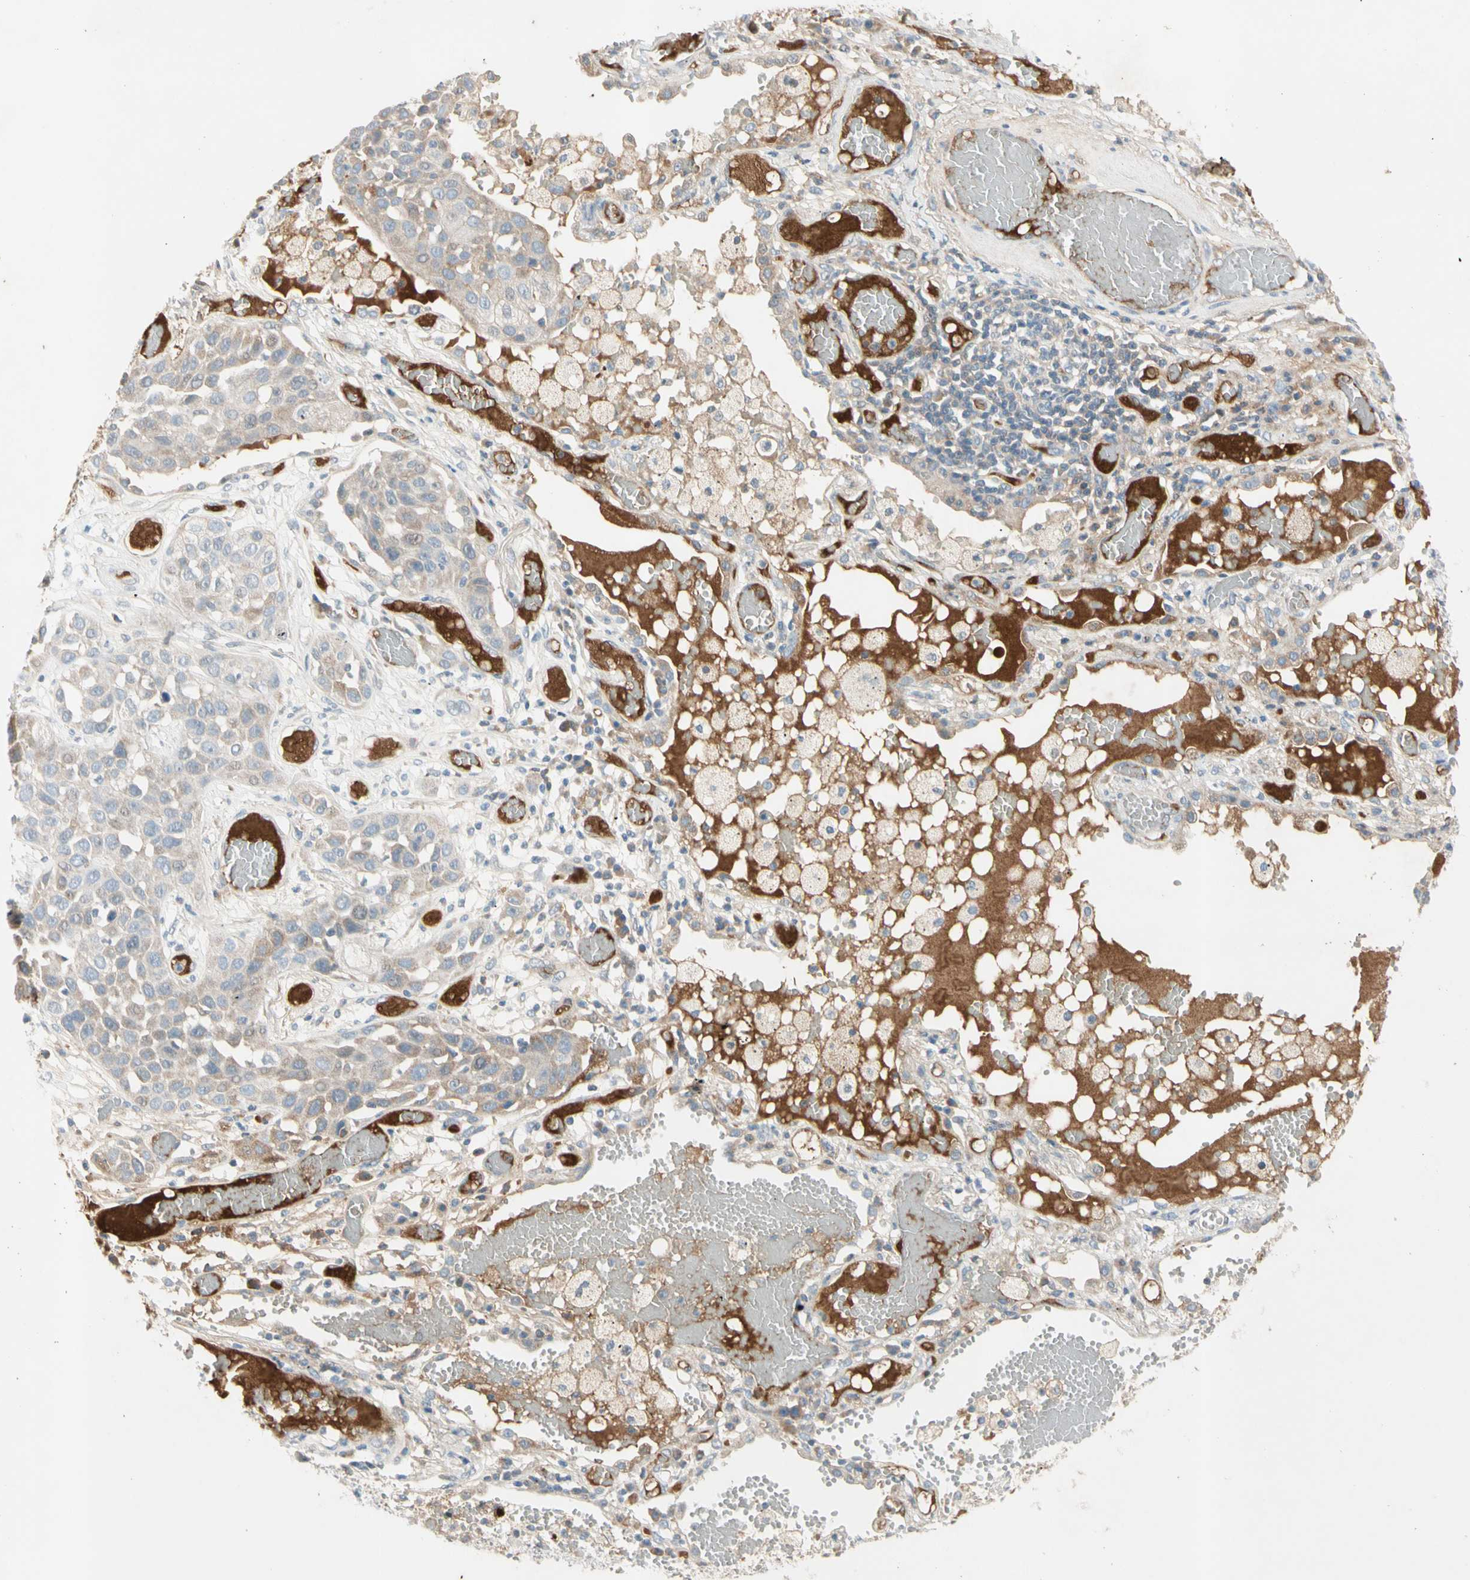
{"staining": {"intensity": "negative", "quantity": "none", "location": "none"}, "tissue": "lung cancer", "cell_type": "Tumor cells", "image_type": "cancer", "snomed": [{"axis": "morphology", "description": "Squamous cell carcinoma, NOS"}, {"axis": "topography", "description": "Lung"}], "caption": "Histopathology image shows no significant protein positivity in tumor cells of lung squamous cell carcinoma.", "gene": "SERPIND1", "patient": {"sex": "male", "age": 71}}